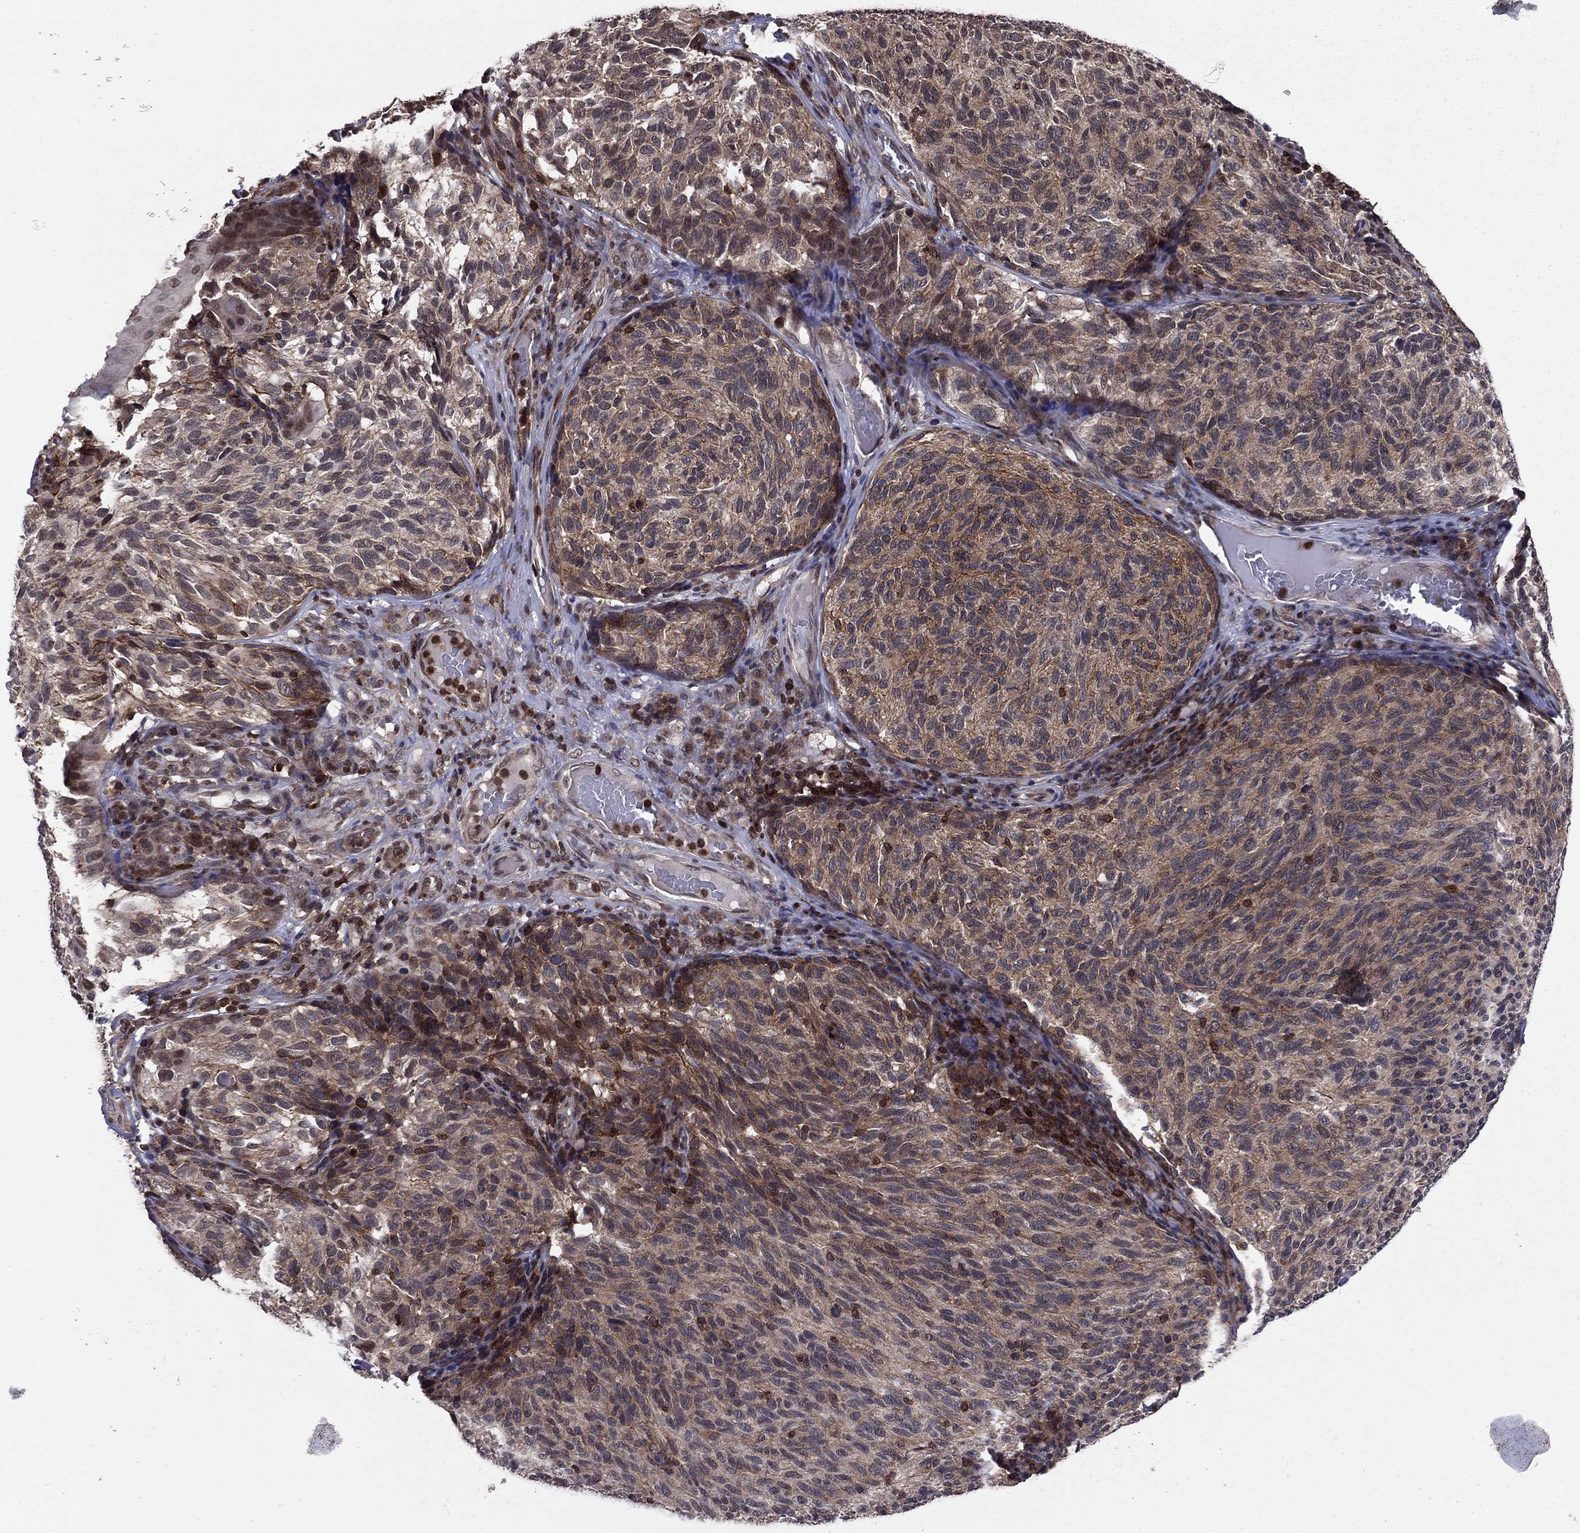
{"staining": {"intensity": "negative", "quantity": "none", "location": "none"}, "tissue": "melanoma", "cell_type": "Tumor cells", "image_type": "cancer", "snomed": [{"axis": "morphology", "description": "Malignant melanoma, NOS"}, {"axis": "topography", "description": "Skin"}], "caption": "A histopathology image of human malignant melanoma is negative for staining in tumor cells.", "gene": "SSX2IP", "patient": {"sex": "female", "age": 73}}